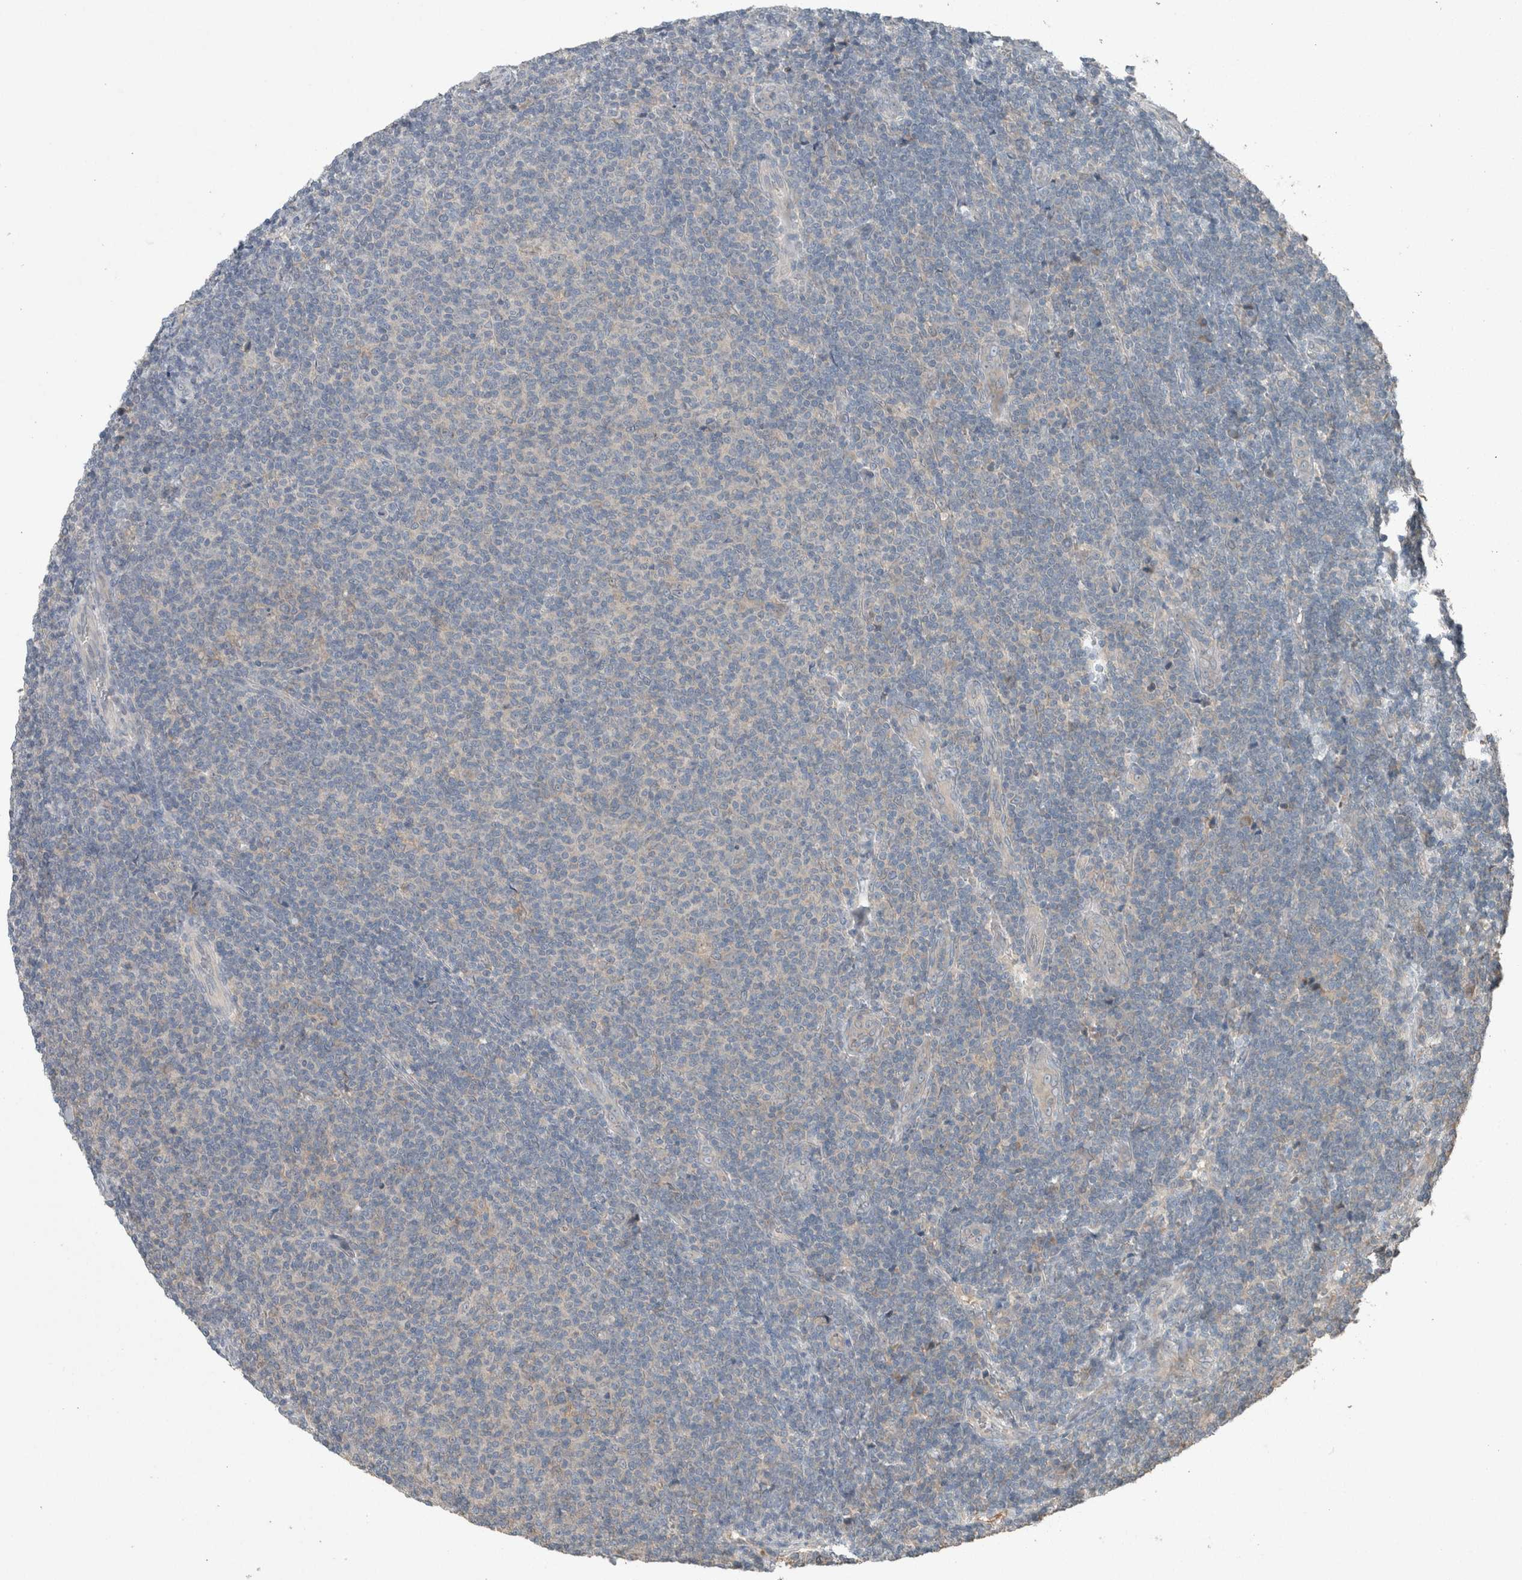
{"staining": {"intensity": "negative", "quantity": "none", "location": "none"}, "tissue": "lymphoma", "cell_type": "Tumor cells", "image_type": "cancer", "snomed": [{"axis": "morphology", "description": "Malignant lymphoma, non-Hodgkin's type, Low grade"}, {"axis": "topography", "description": "Lymph node"}], "caption": "High magnification brightfield microscopy of malignant lymphoma, non-Hodgkin's type (low-grade) stained with DAB (3,3'-diaminobenzidine) (brown) and counterstained with hematoxylin (blue): tumor cells show no significant staining.", "gene": "KNTC1", "patient": {"sex": "male", "age": 66}}